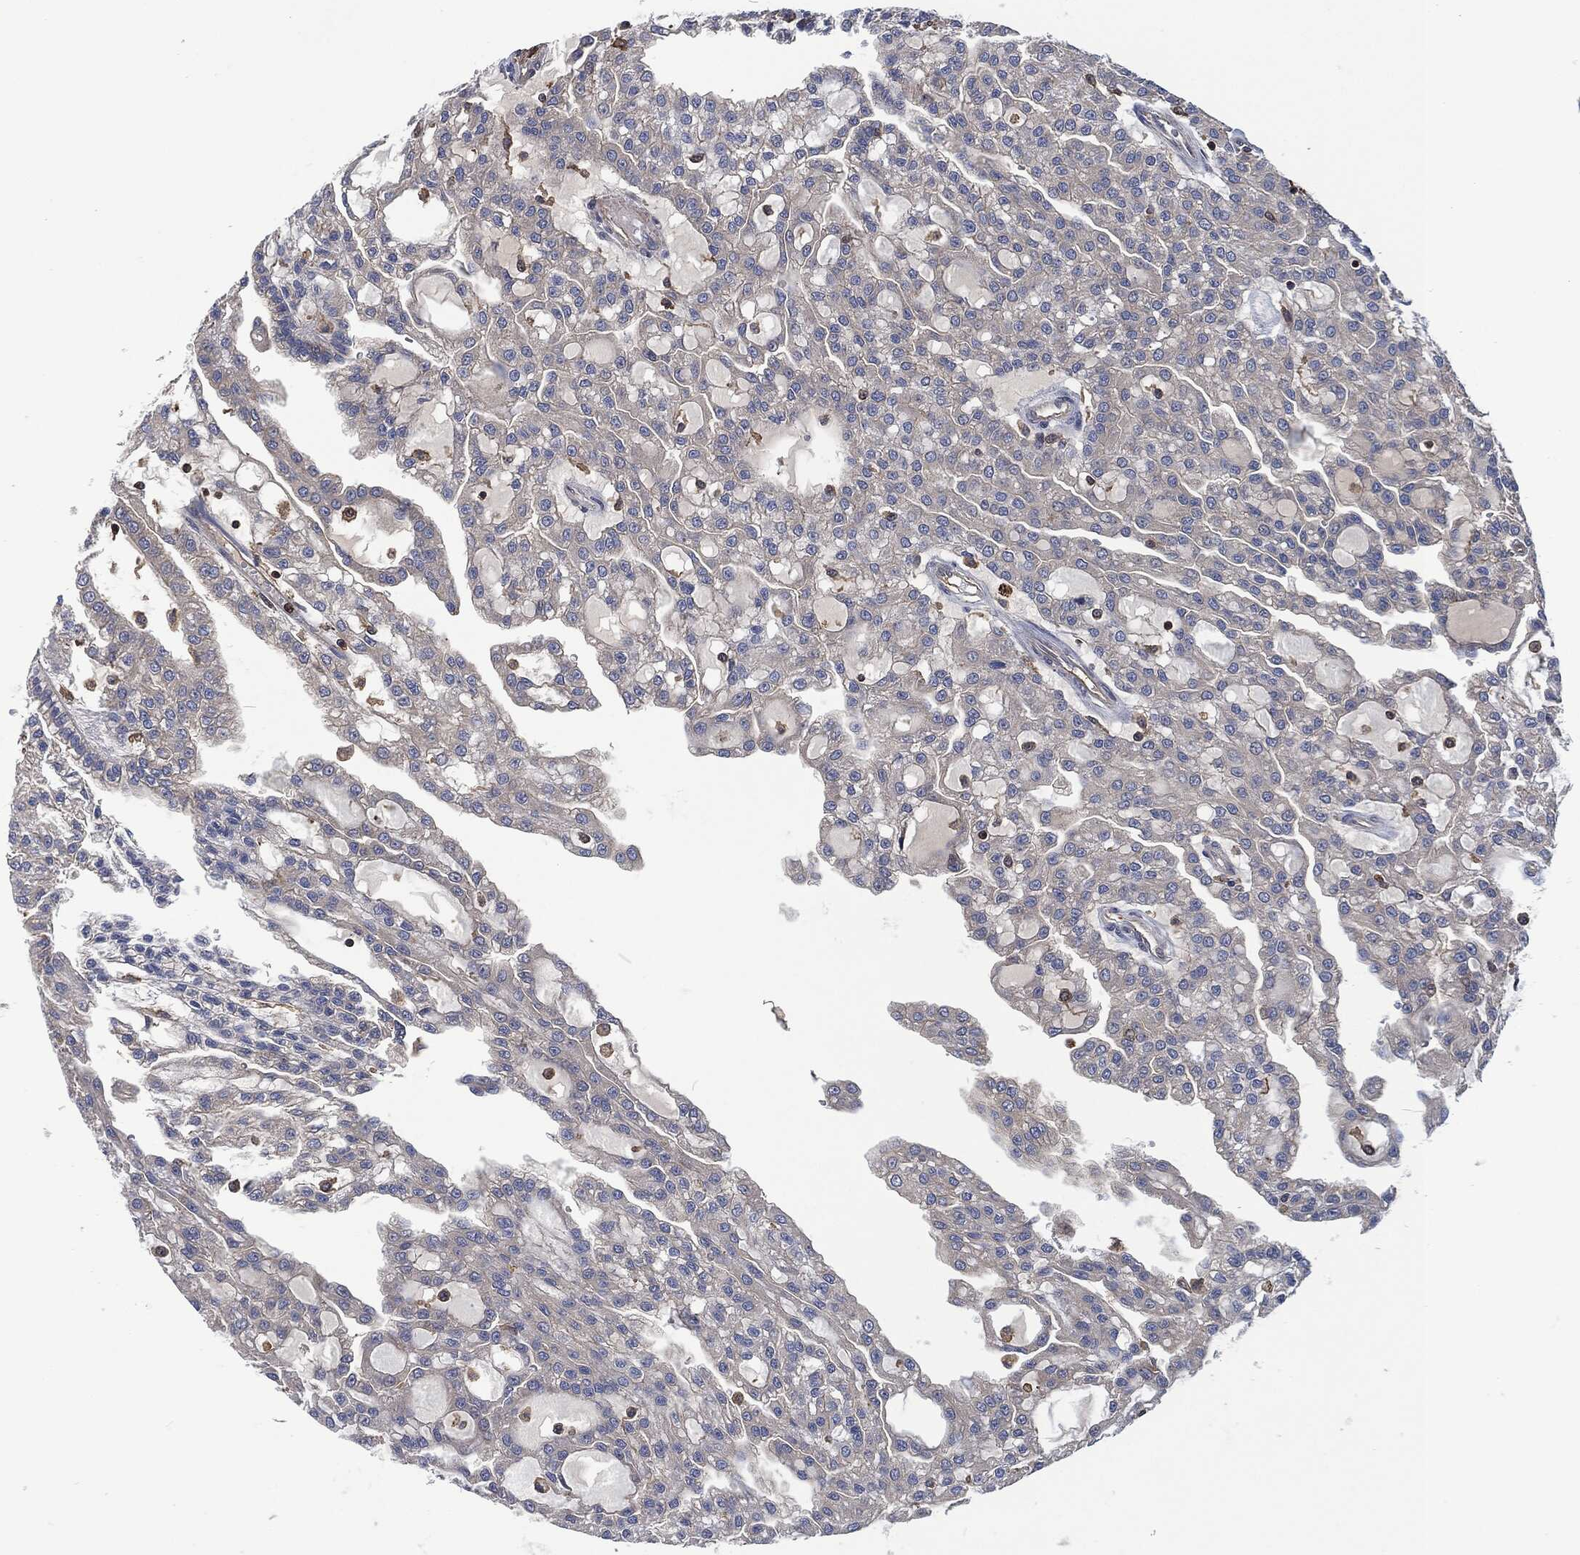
{"staining": {"intensity": "negative", "quantity": "none", "location": "none"}, "tissue": "renal cancer", "cell_type": "Tumor cells", "image_type": "cancer", "snomed": [{"axis": "morphology", "description": "Adenocarcinoma, NOS"}, {"axis": "topography", "description": "Kidney"}], "caption": "Immunohistochemistry (IHC) histopathology image of human renal adenocarcinoma stained for a protein (brown), which demonstrates no positivity in tumor cells. Nuclei are stained in blue.", "gene": "LGALS9", "patient": {"sex": "male", "age": 63}}